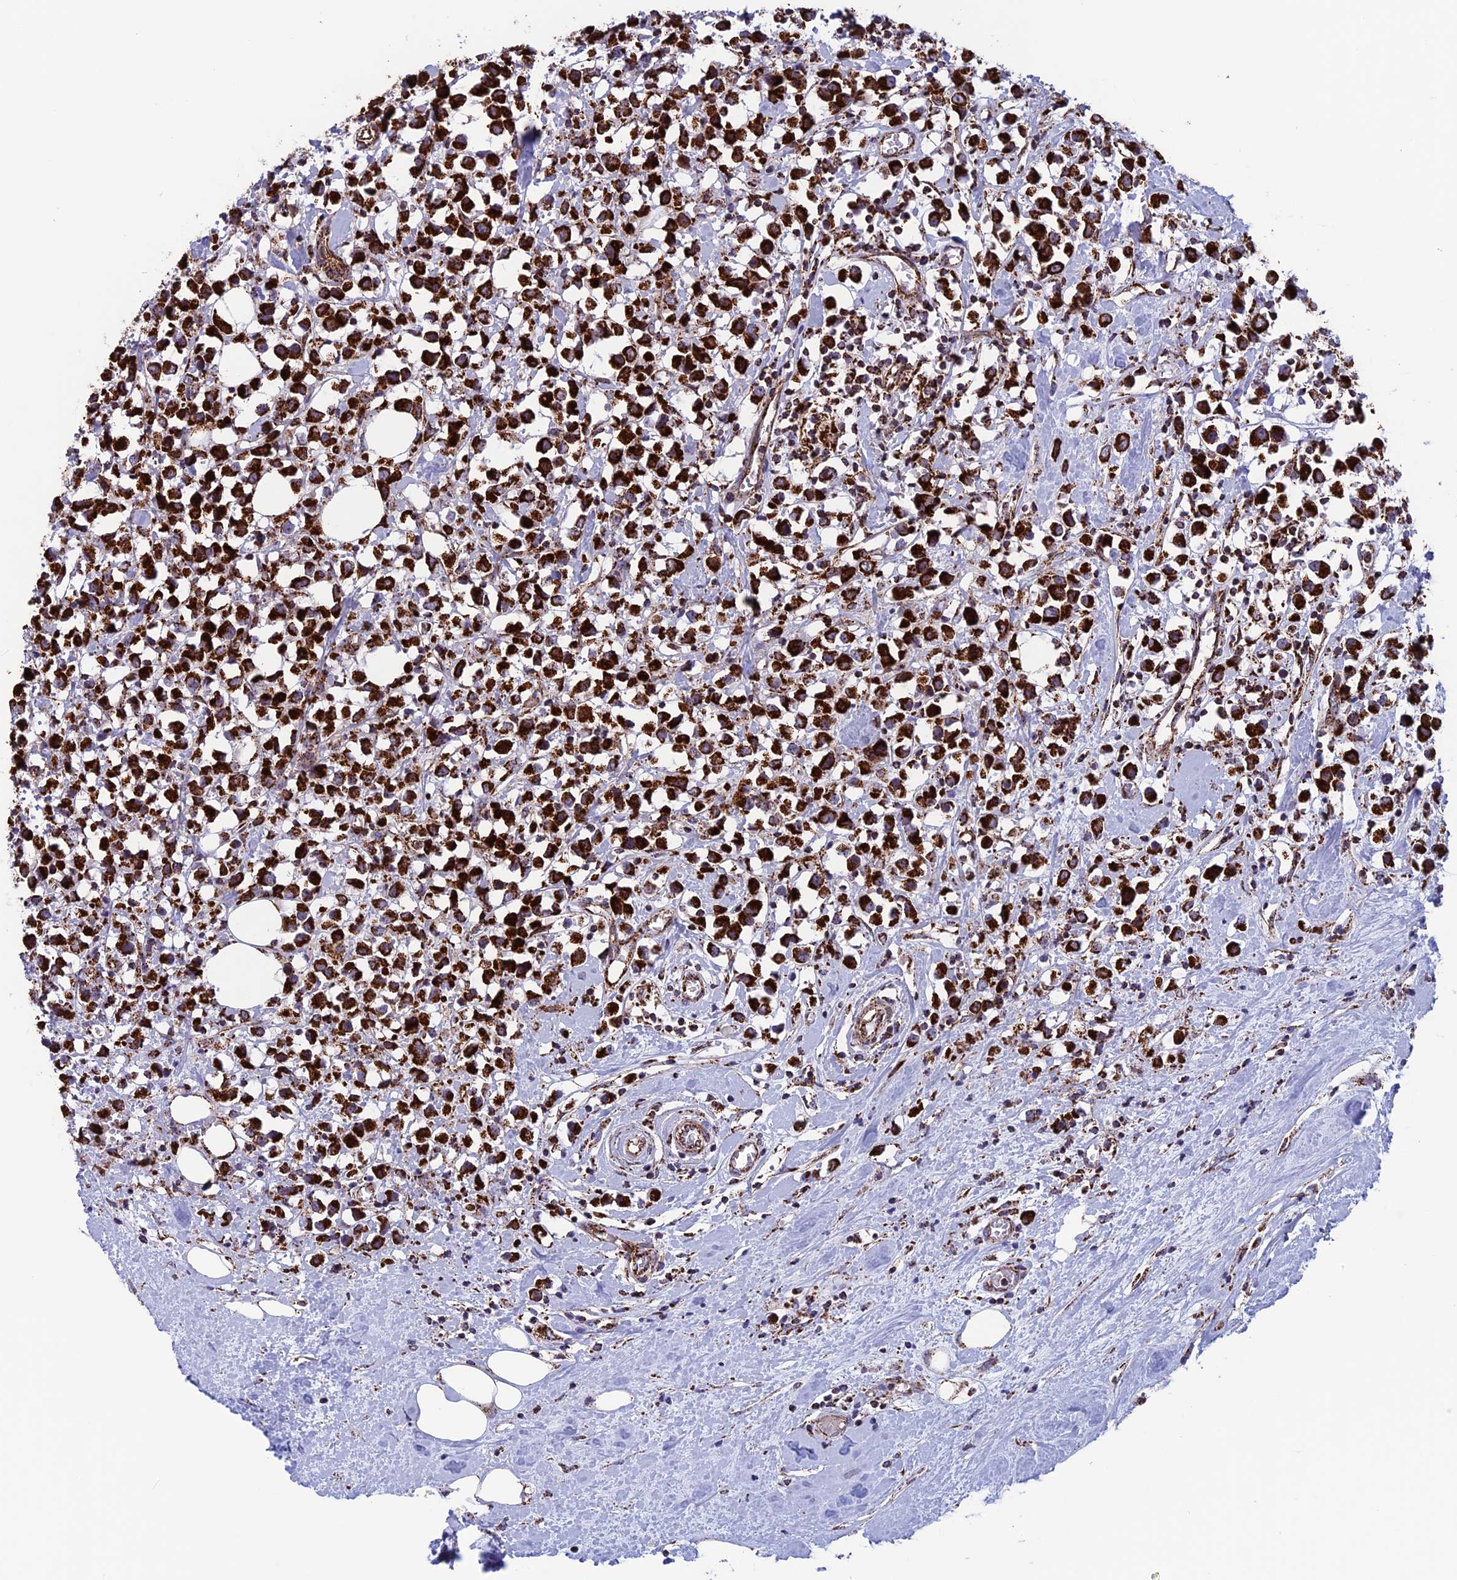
{"staining": {"intensity": "strong", "quantity": ">75%", "location": "cytoplasmic/membranous"}, "tissue": "breast cancer", "cell_type": "Tumor cells", "image_type": "cancer", "snomed": [{"axis": "morphology", "description": "Duct carcinoma"}, {"axis": "topography", "description": "Breast"}], "caption": "Human infiltrating ductal carcinoma (breast) stained for a protein (brown) shows strong cytoplasmic/membranous positive positivity in about >75% of tumor cells.", "gene": "MRPS18B", "patient": {"sex": "female", "age": 61}}